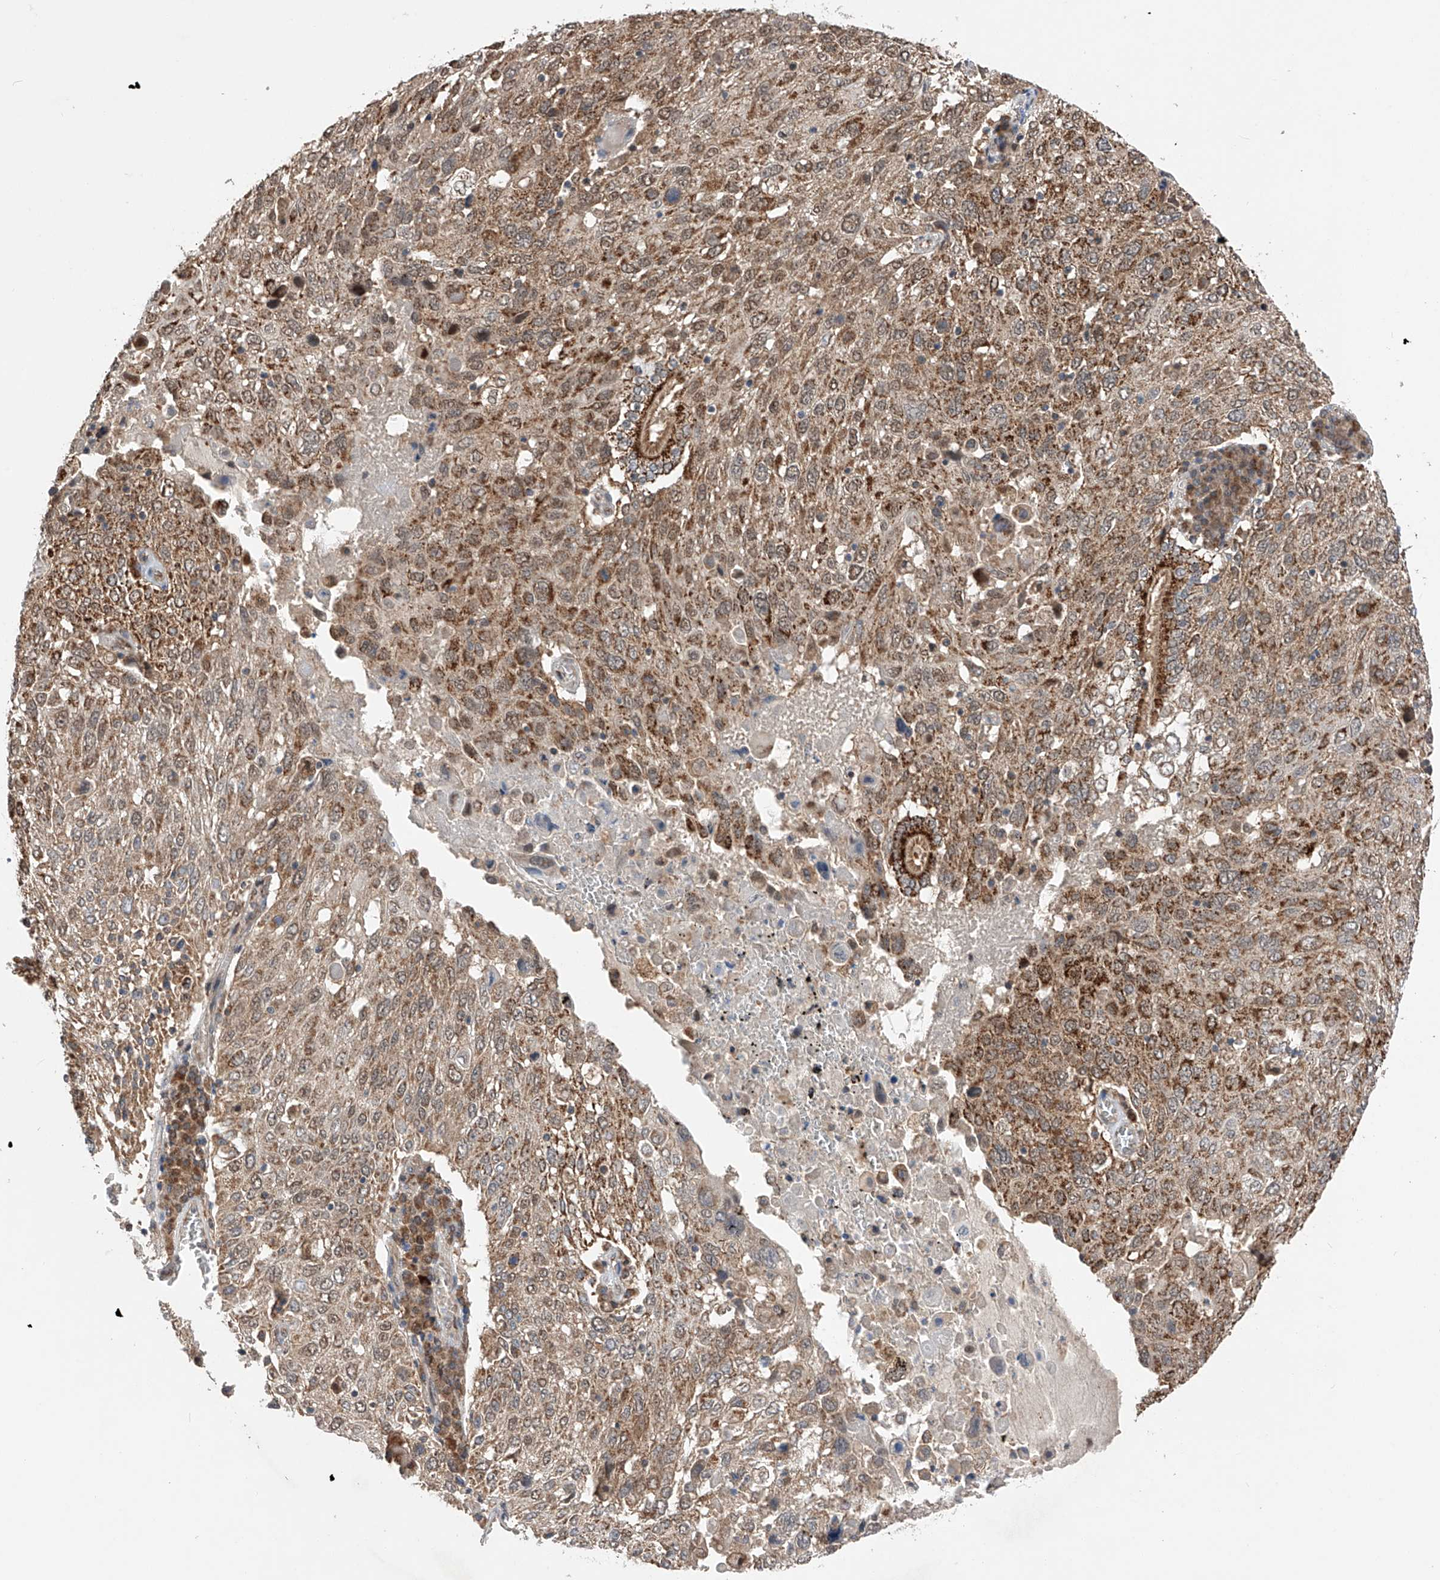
{"staining": {"intensity": "moderate", "quantity": ">75%", "location": "cytoplasmic/membranous"}, "tissue": "lung cancer", "cell_type": "Tumor cells", "image_type": "cancer", "snomed": [{"axis": "morphology", "description": "Squamous cell carcinoma, NOS"}, {"axis": "topography", "description": "Lung"}], "caption": "IHC staining of lung squamous cell carcinoma, which reveals medium levels of moderate cytoplasmic/membranous staining in about >75% of tumor cells indicating moderate cytoplasmic/membranous protein positivity. The staining was performed using DAB (3,3'-diaminobenzidine) (brown) for protein detection and nuclei were counterstained in hematoxylin (blue).", "gene": "SDHAF4", "patient": {"sex": "male", "age": 65}}